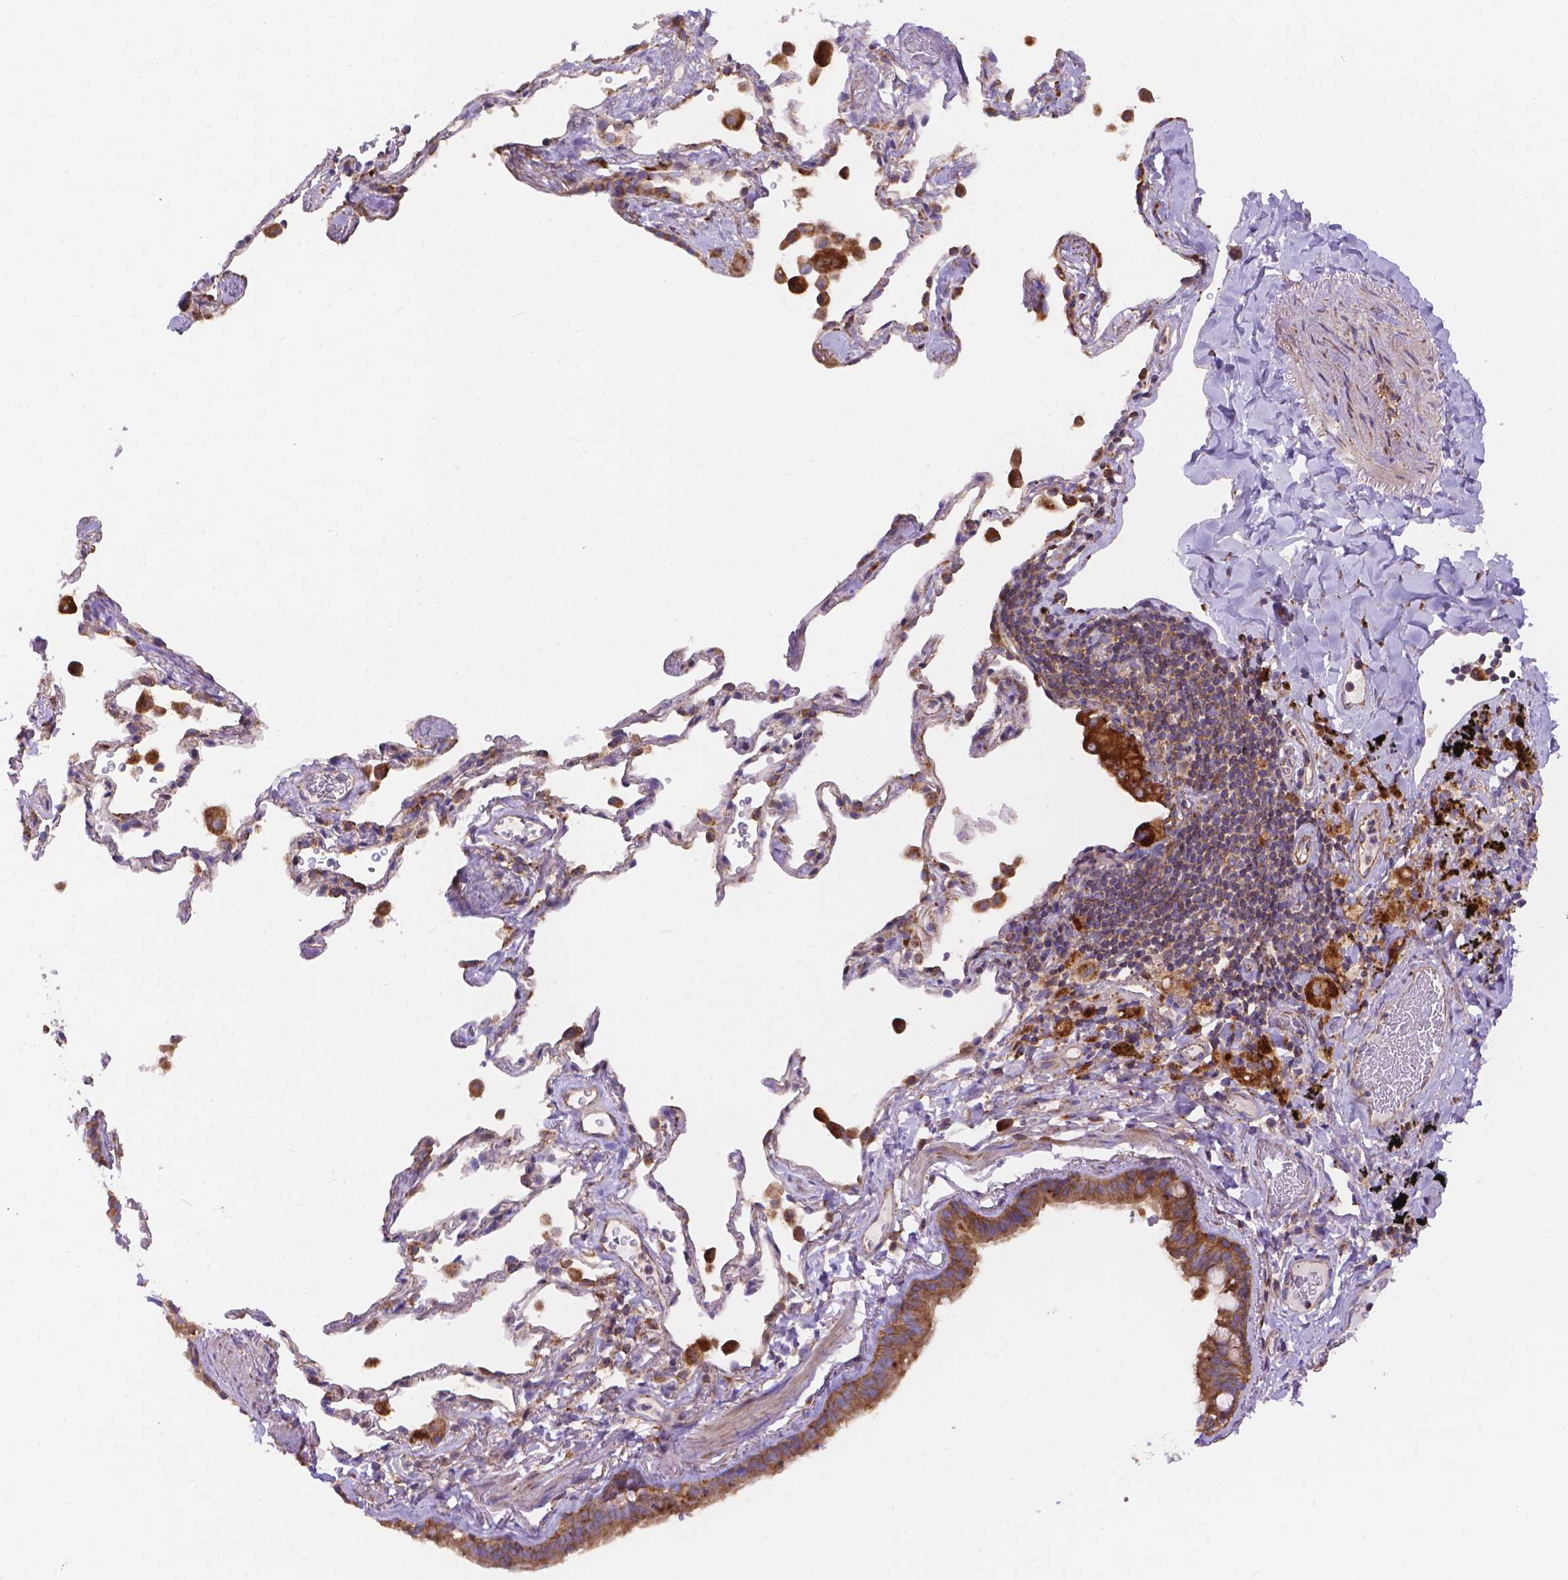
{"staining": {"intensity": "moderate", "quantity": ">75%", "location": "cytoplasmic/membranous"}, "tissue": "bronchus", "cell_type": "Respiratory epithelial cells", "image_type": "normal", "snomed": [{"axis": "morphology", "description": "Normal tissue, NOS"}, {"axis": "topography", "description": "Bronchus"}, {"axis": "topography", "description": "Lung"}], "caption": "Immunohistochemical staining of benign human bronchus exhibits moderate cytoplasmic/membranous protein staining in about >75% of respiratory epithelial cells.", "gene": "AK3", "patient": {"sex": "male", "age": 54}}